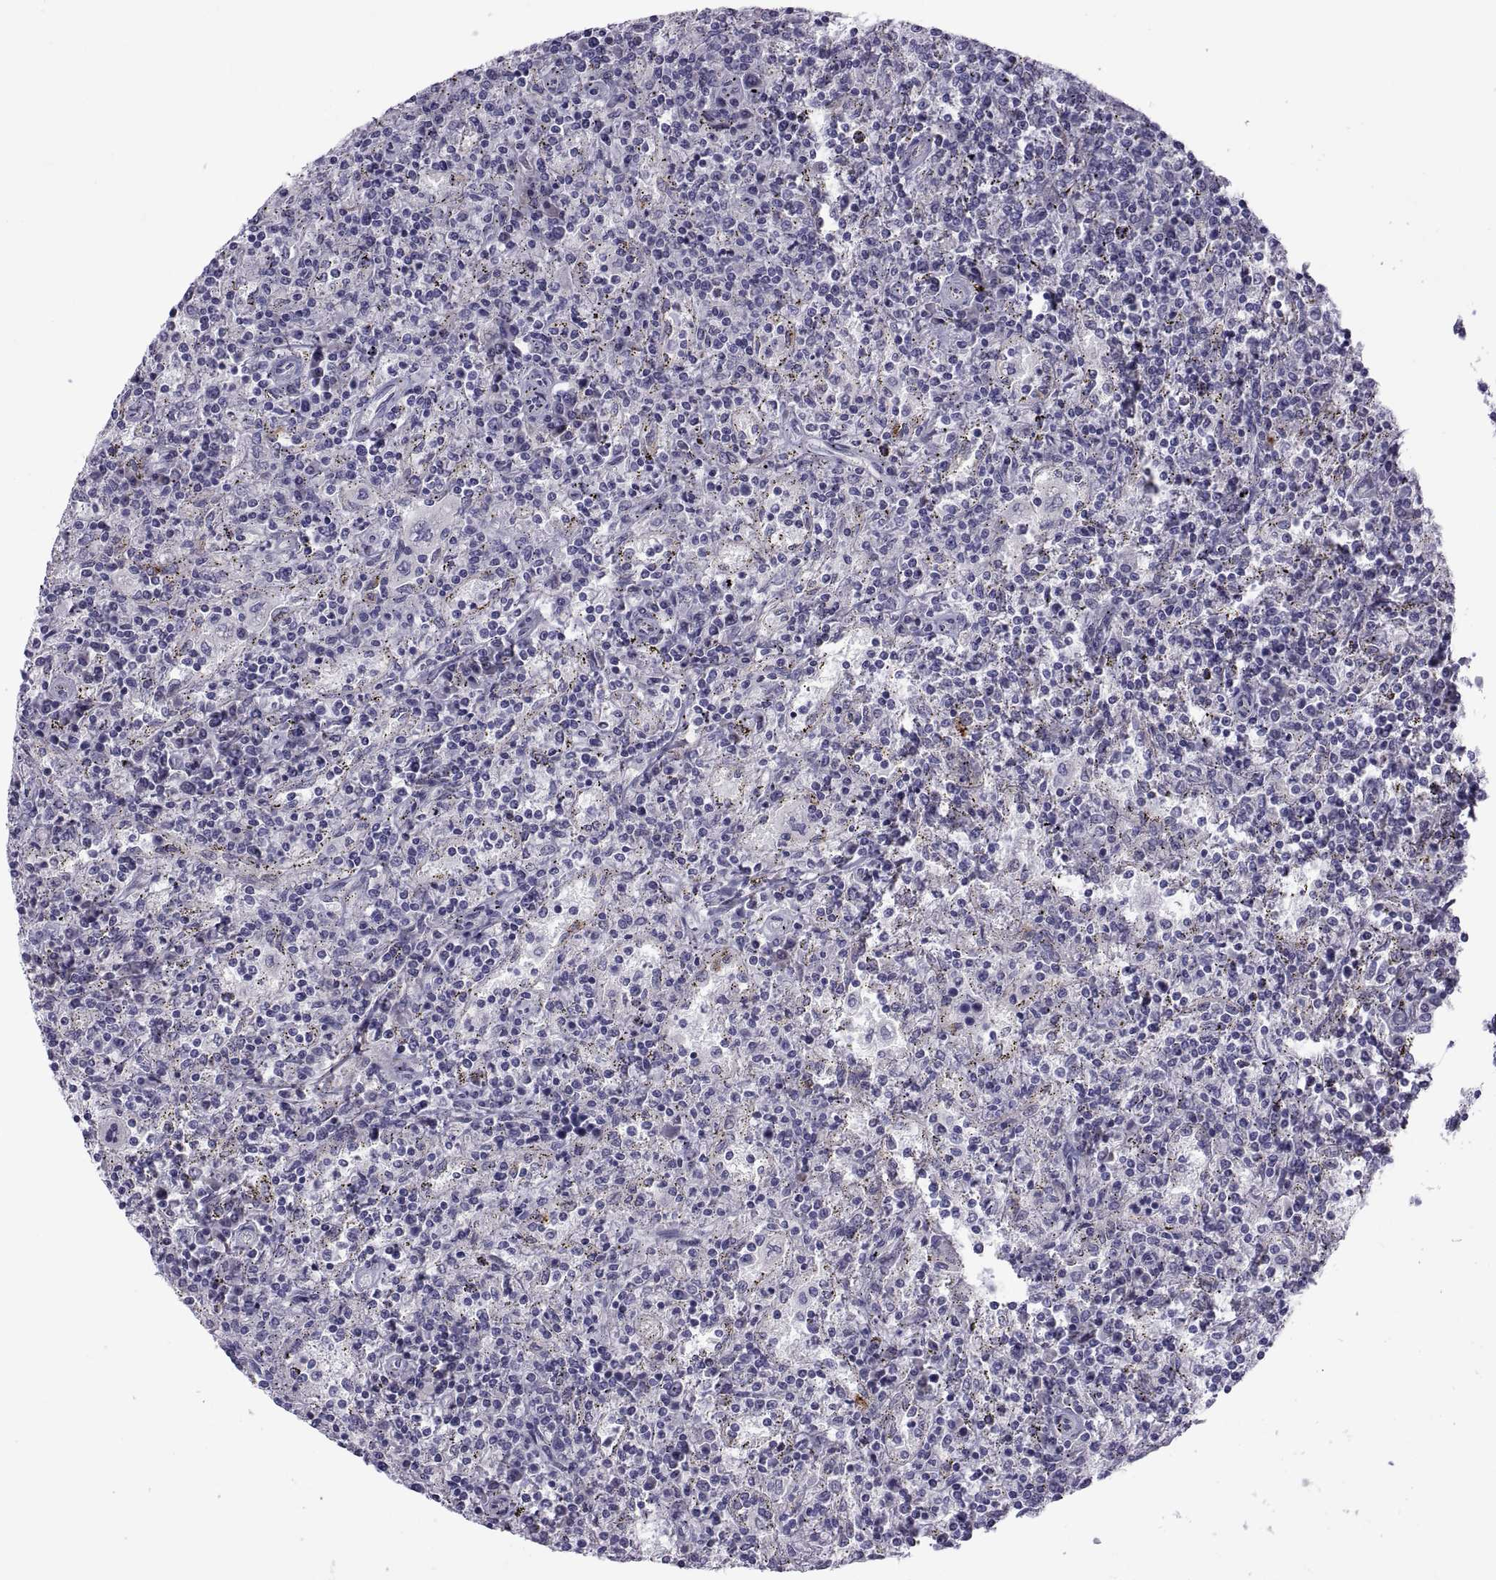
{"staining": {"intensity": "negative", "quantity": "none", "location": "none"}, "tissue": "lymphoma", "cell_type": "Tumor cells", "image_type": "cancer", "snomed": [{"axis": "morphology", "description": "Malignant lymphoma, non-Hodgkin's type, Low grade"}, {"axis": "topography", "description": "Spleen"}], "caption": "Photomicrograph shows no significant protein expression in tumor cells of low-grade malignant lymphoma, non-Hodgkin's type.", "gene": "TMEM158", "patient": {"sex": "male", "age": 62}}